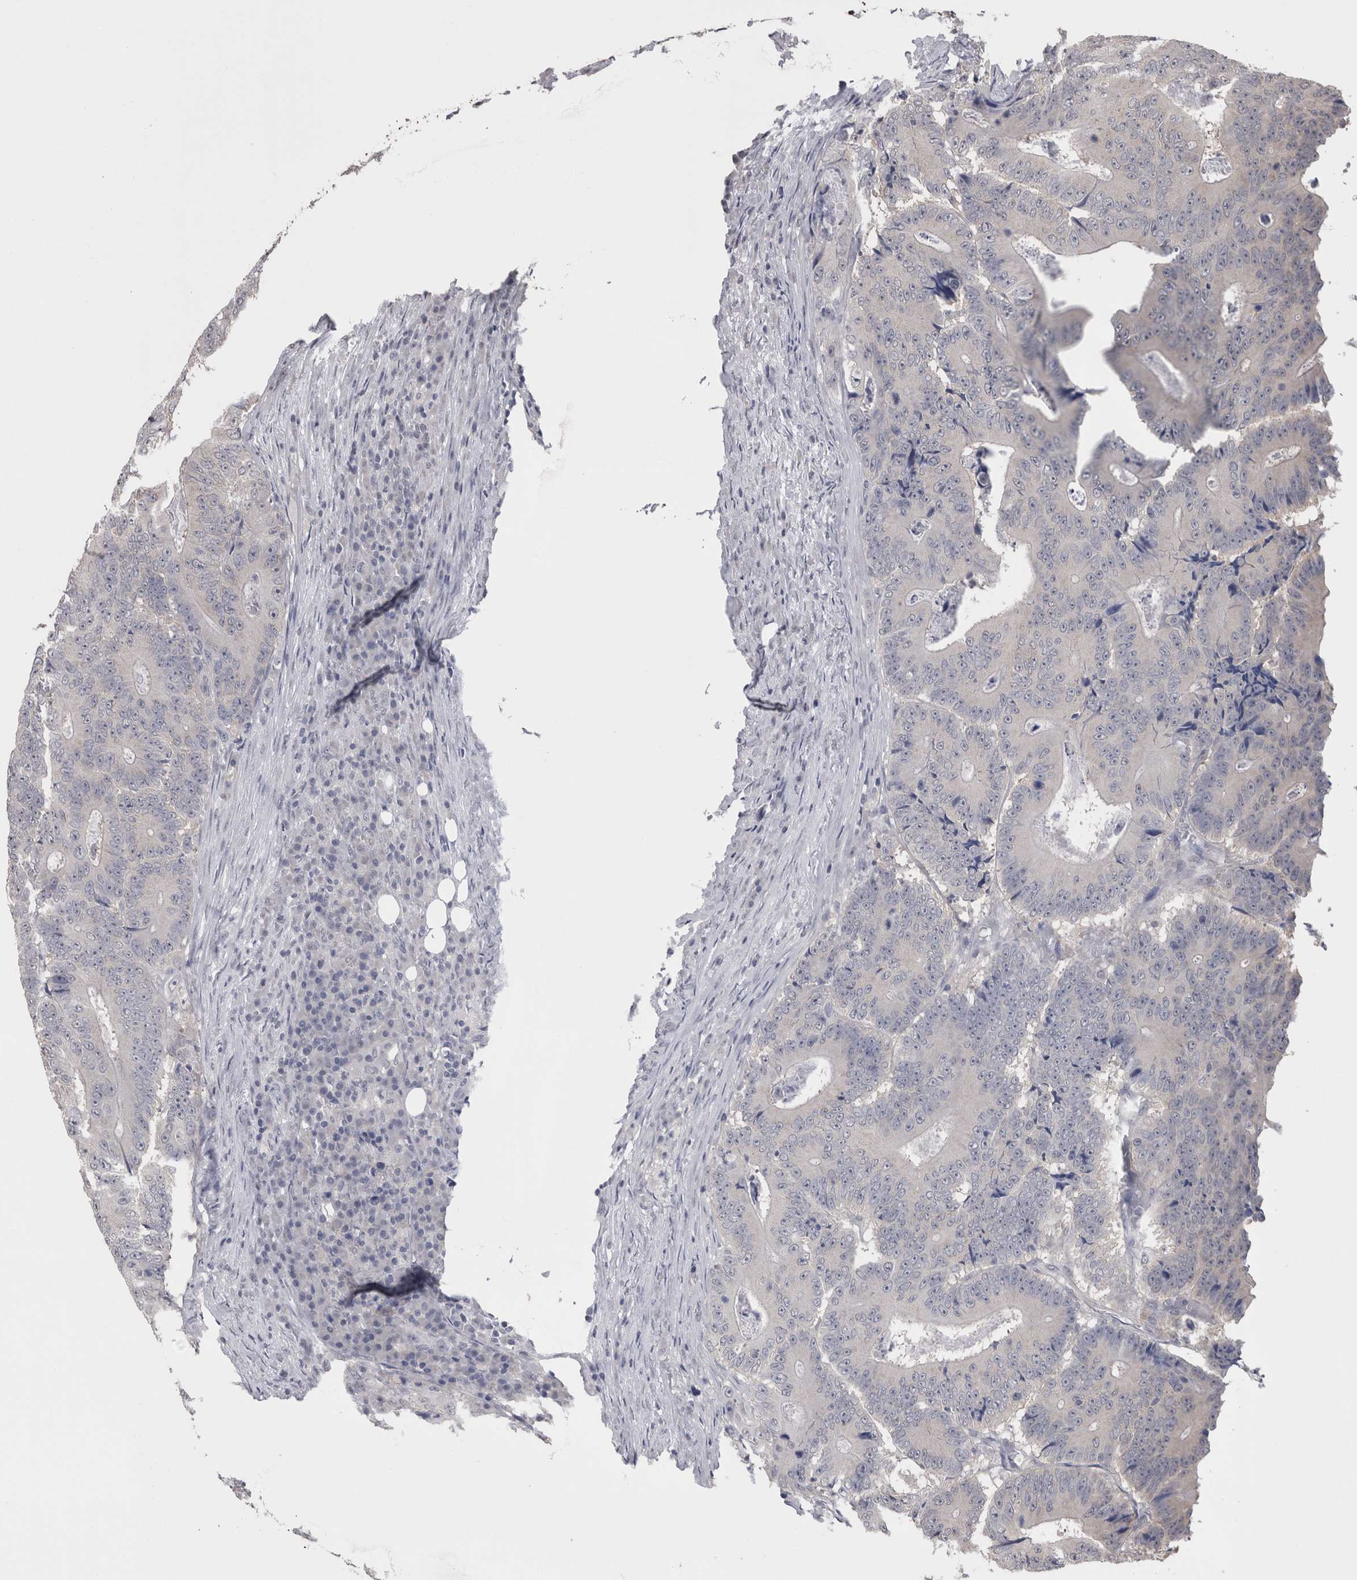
{"staining": {"intensity": "weak", "quantity": "<25%", "location": "cytoplasmic/membranous"}, "tissue": "colorectal cancer", "cell_type": "Tumor cells", "image_type": "cancer", "snomed": [{"axis": "morphology", "description": "Adenocarcinoma, NOS"}, {"axis": "topography", "description": "Colon"}], "caption": "Tumor cells are negative for protein expression in human adenocarcinoma (colorectal).", "gene": "DDX6", "patient": {"sex": "male", "age": 83}}